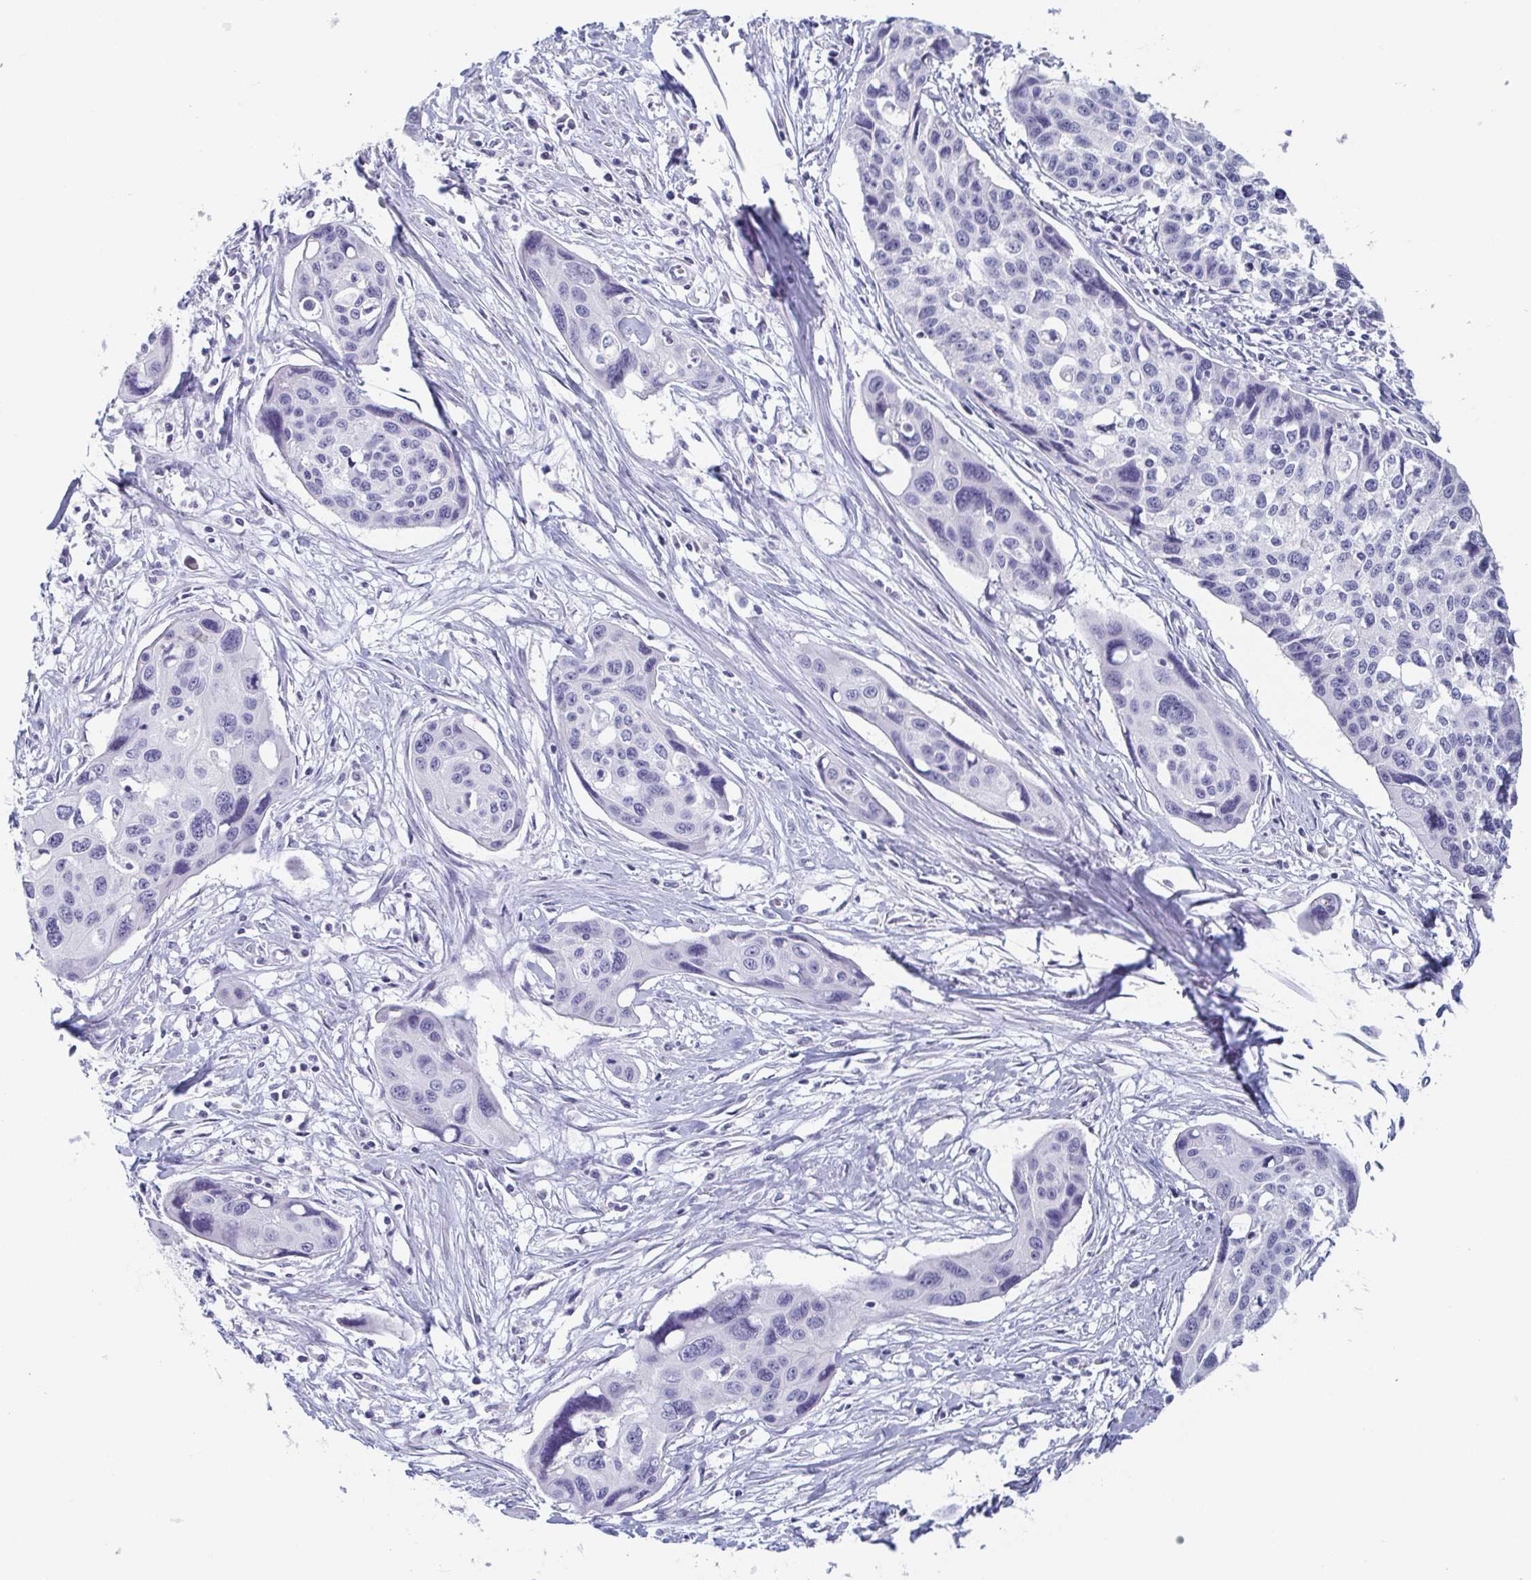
{"staining": {"intensity": "negative", "quantity": "none", "location": "none"}, "tissue": "cervical cancer", "cell_type": "Tumor cells", "image_type": "cancer", "snomed": [{"axis": "morphology", "description": "Squamous cell carcinoma, NOS"}, {"axis": "topography", "description": "Cervix"}], "caption": "Tumor cells show no significant expression in cervical cancer. The staining is performed using DAB (3,3'-diaminobenzidine) brown chromogen with nuclei counter-stained in using hematoxylin.", "gene": "ITLN1", "patient": {"sex": "female", "age": 31}}